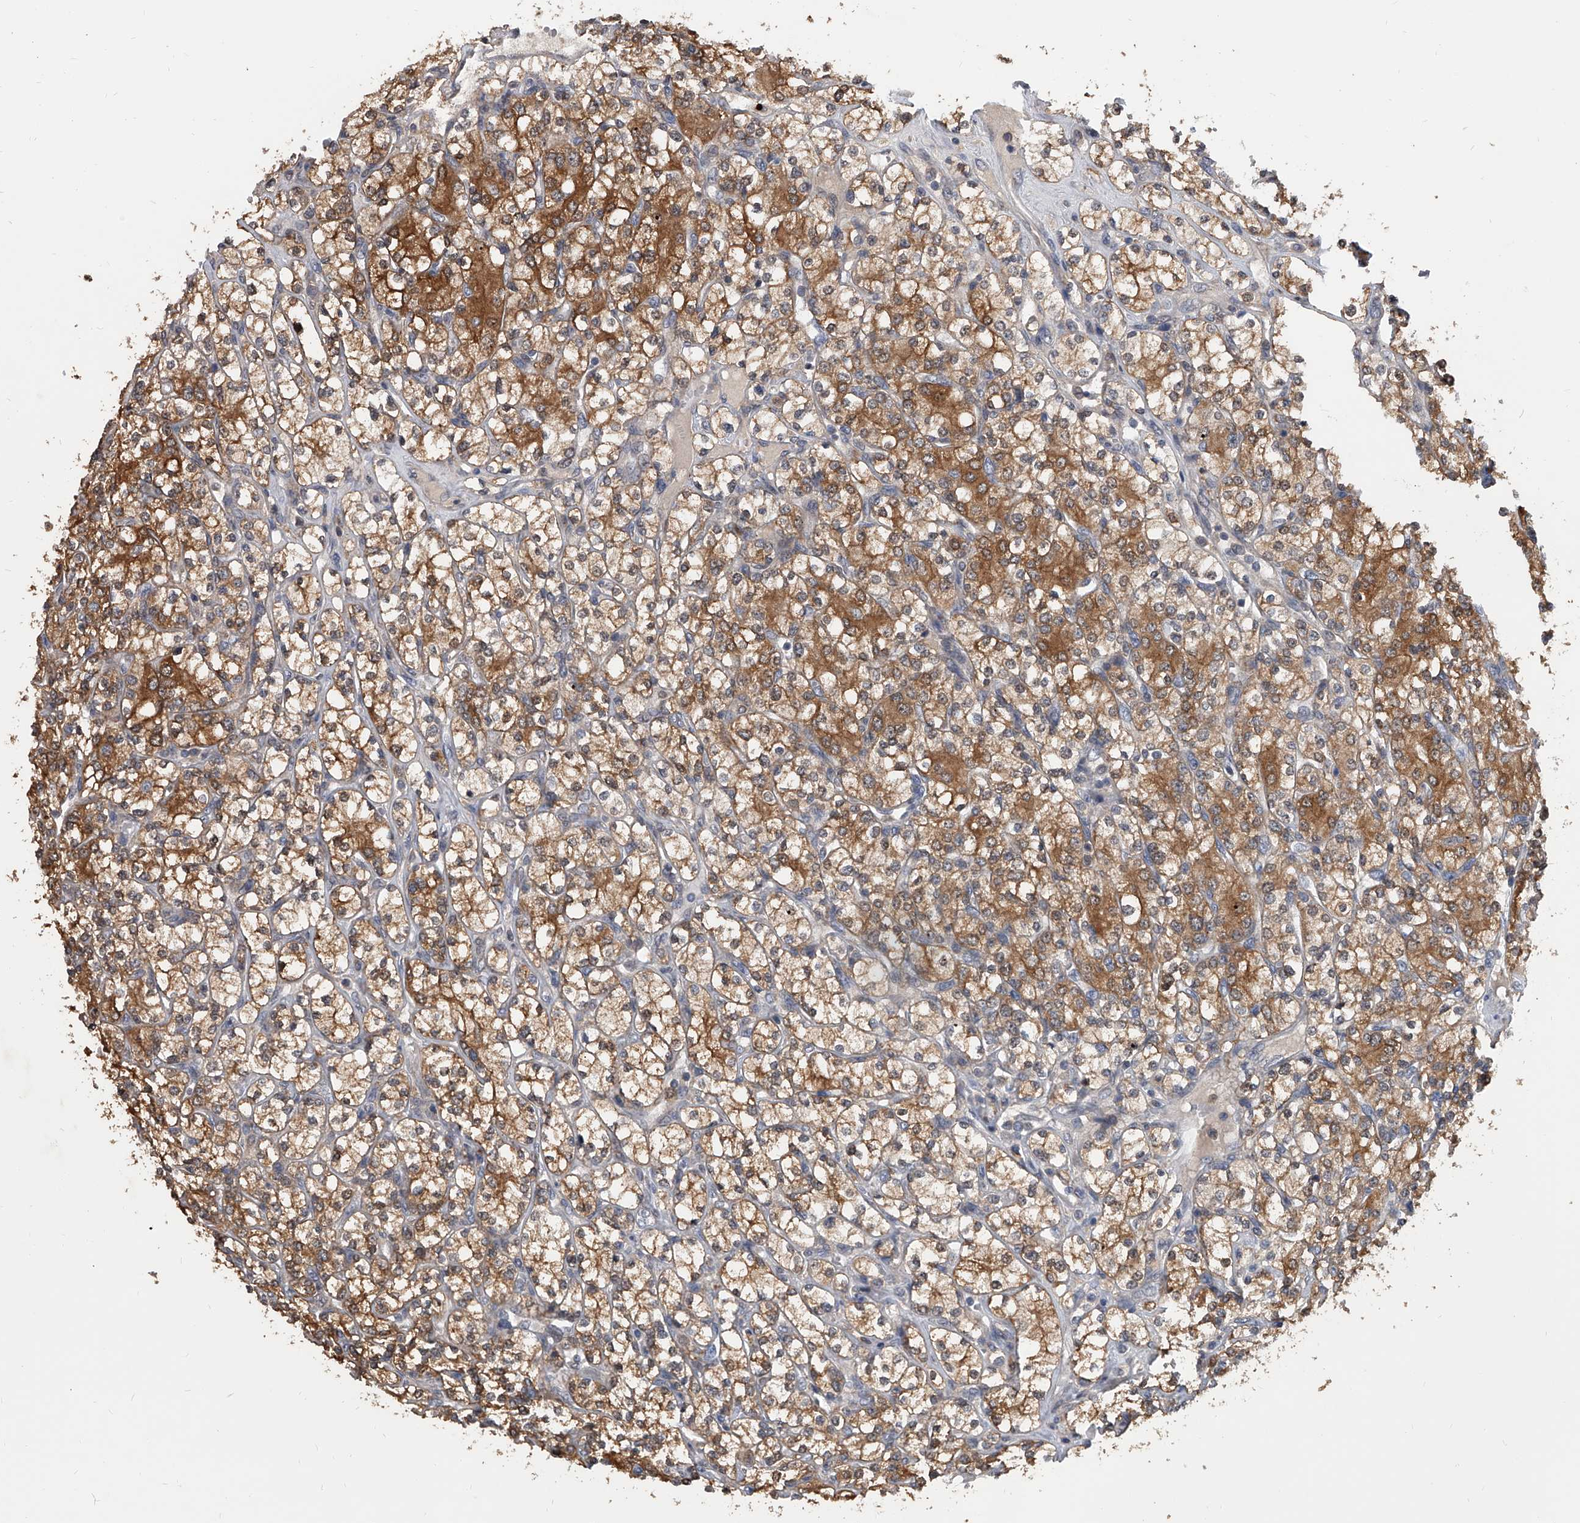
{"staining": {"intensity": "moderate", "quantity": ">75%", "location": "cytoplasmic/membranous"}, "tissue": "renal cancer", "cell_type": "Tumor cells", "image_type": "cancer", "snomed": [{"axis": "morphology", "description": "Adenocarcinoma, NOS"}, {"axis": "topography", "description": "Kidney"}], "caption": "Immunohistochemistry micrograph of neoplastic tissue: adenocarcinoma (renal) stained using immunohistochemistry displays medium levels of moderate protein expression localized specifically in the cytoplasmic/membranous of tumor cells, appearing as a cytoplasmic/membranous brown color.", "gene": "BHLHE23", "patient": {"sex": "male", "age": 77}}